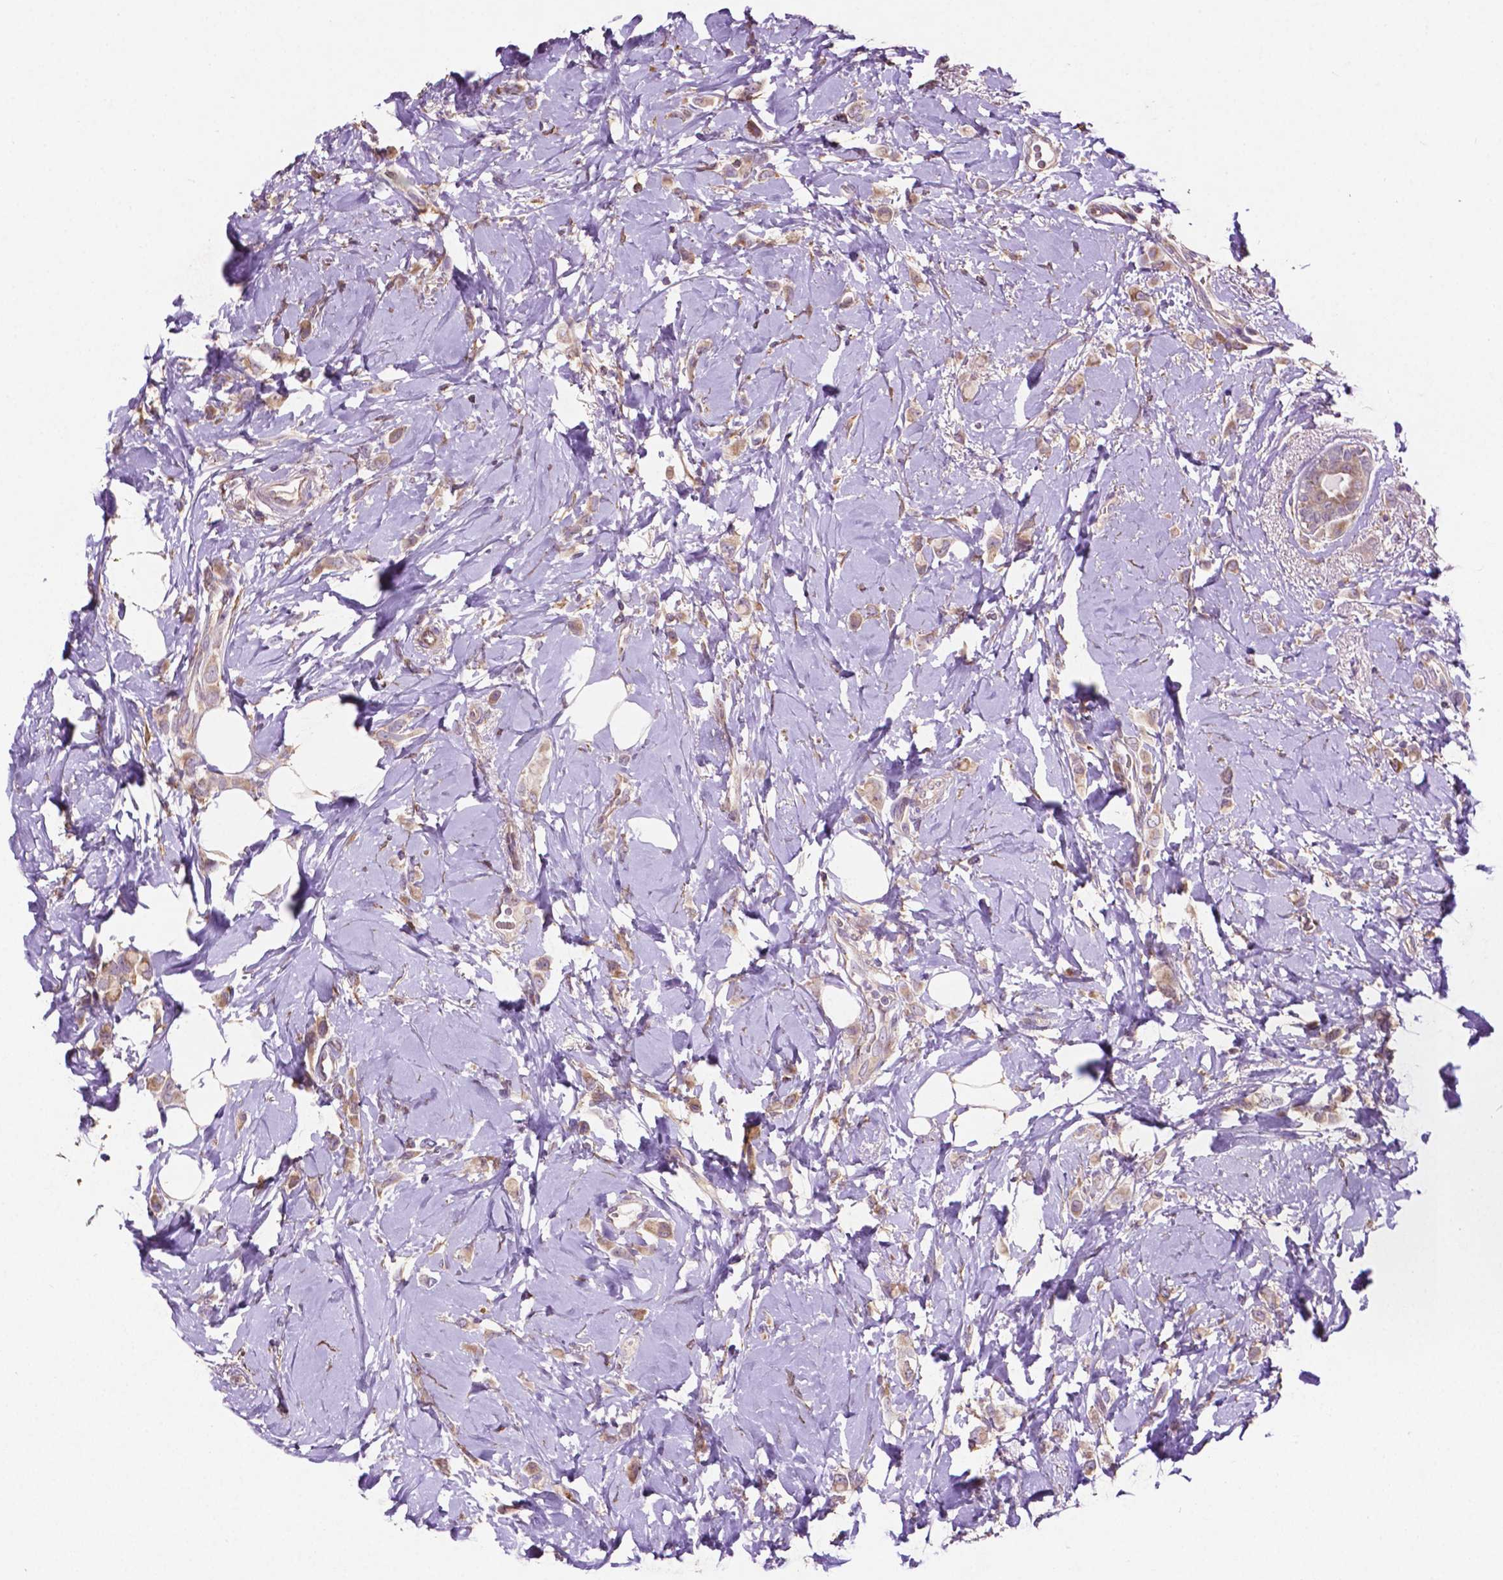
{"staining": {"intensity": "weak", "quantity": "25%-75%", "location": "cytoplasmic/membranous"}, "tissue": "breast cancer", "cell_type": "Tumor cells", "image_type": "cancer", "snomed": [{"axis": "morphology", "description": "Lobular carcinoma"}, {"axis": "topography", "description": "Breast"}], "caption": "Immunohistochemistry (IHC) of human breast cancer exhibits low levels of weak cytoplasmic/membranous expression in approximately 25%-75% of tumor cells.", "gene": "MBTPS1", "patient": {"sex": "female", "age": 66}}